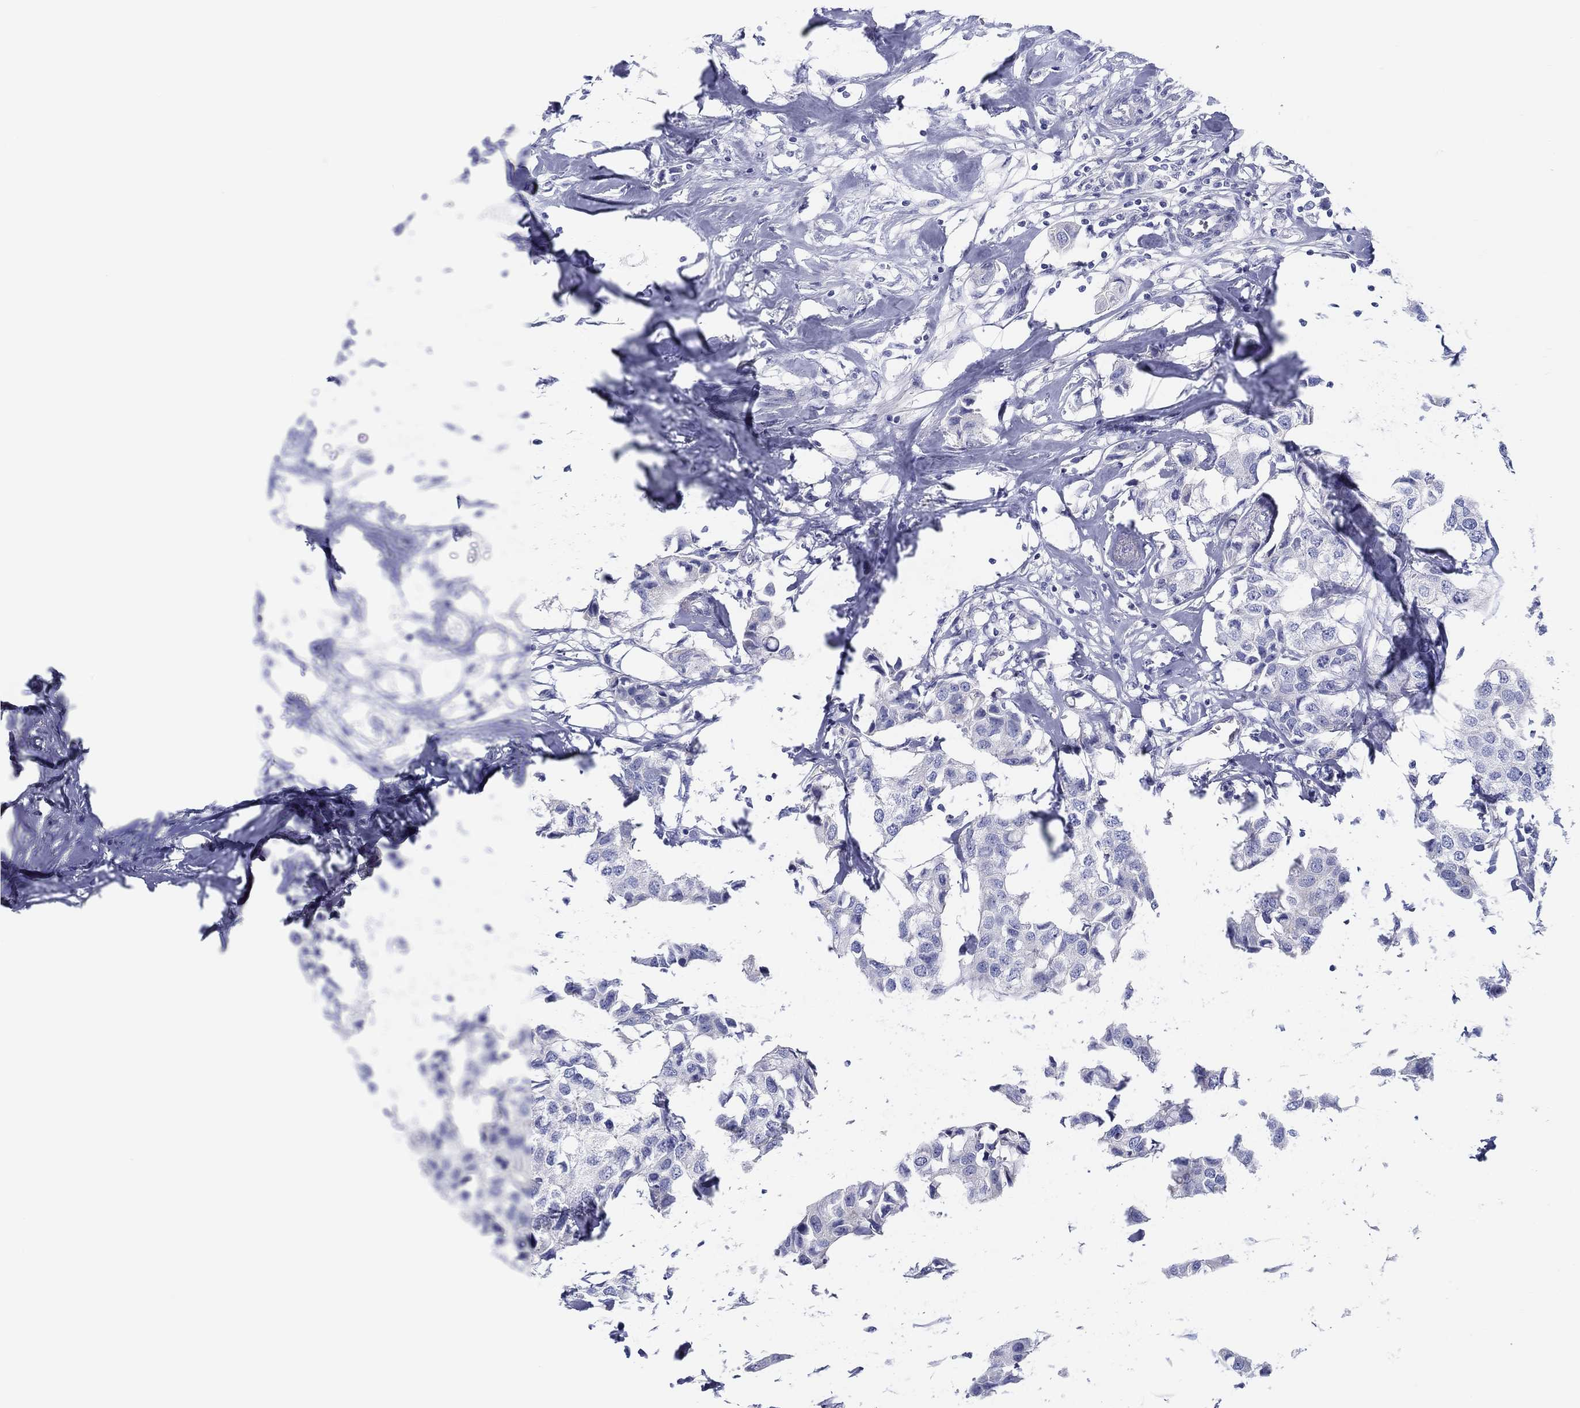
{"staining": {"intensity": "negative", "quantity": "none", "location": "none"}, "tissue": "breast cancer", "cell_type": "Tumor cells", "image_type": "cancer", "snomed": [{"axis": "morphology", "description": "Duct carcinoma"}, {"axis": "topography", "description": "Breast"}], "caption": "An immunohistochemistry (IHC) histopathology image of breast infiltrating ductal carcinoma is shown. There is no staining in tumor cells of breast infiltrating ductal carcinoma.", "gene": "HAPLN4", "patient": {"sex": "female", "age": 80}}